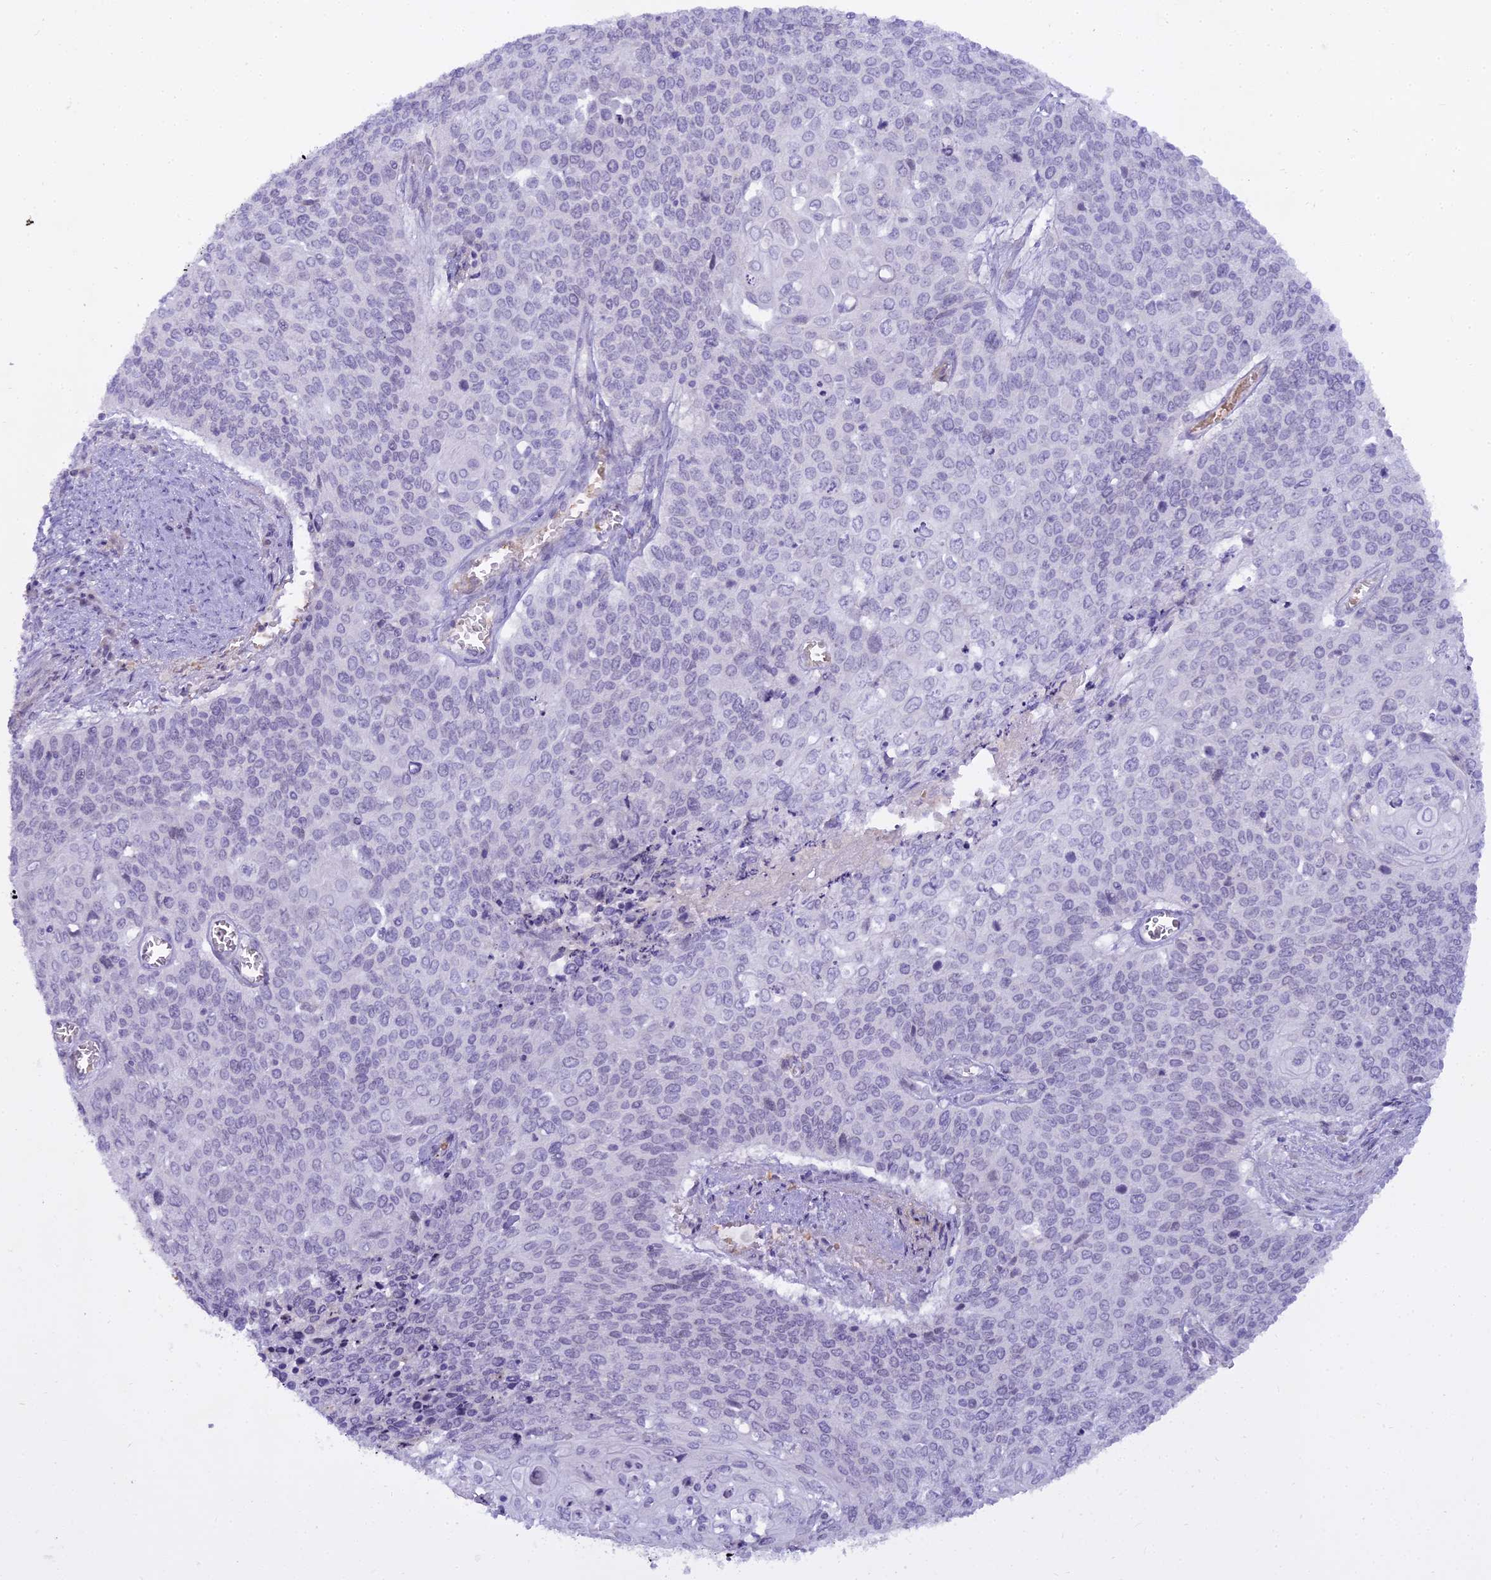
{"staining": {"intensity": "negative", "quantity": "none", "location": "none"}, "tissue": "cervical cancer", "cell_type": "Tumor cells", "image_type": "cancer", "snomed": [{"axis": "morphology", "description": "Squamous cell carcinoma, NOS"}, {"axis": "topography", "description": "Cervix"}], "caption": "A micrograph of squamous cell carcinoma (cervical) stained for a protein displays no brown staining in tumor cells.", "gene": "OSTN", "patient": {"sex": "female", "age": 39}}